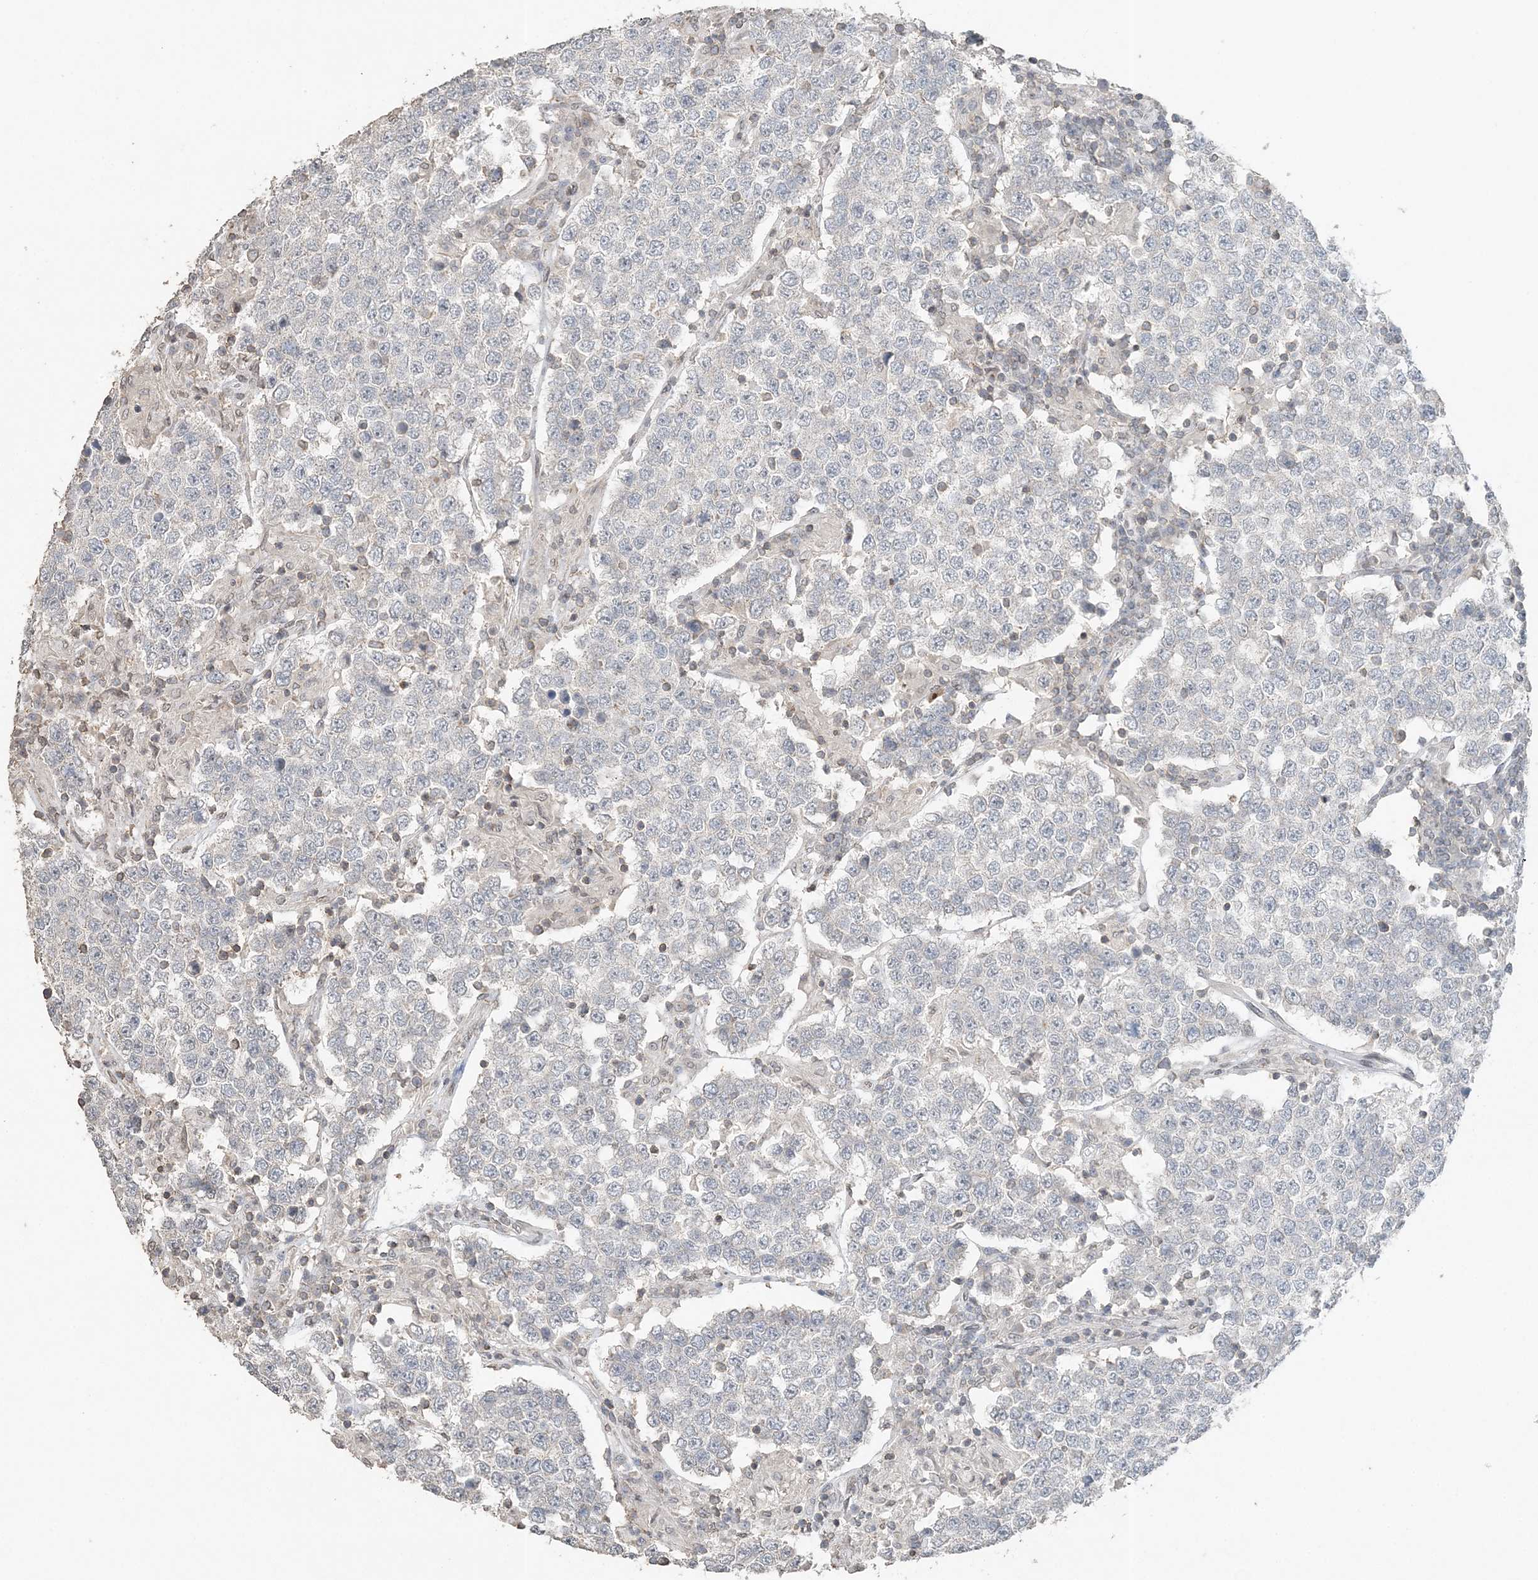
{"staining": {"intensity": "negative", "quantity": "none", "location": "none"}, "tissue": "testis cancer", "cell_type": "Tumor cells", "image_type": "cancer", "snomed": [{"axis": "morphology", "description": "Normal tissue, NOS"}, {"axis": "morphology", "description": "Urothelial carcinoma, High grade"}, {"axis": "morphology", "description": "Seminoma, NOS"}, {"axis": "morphology", "description": "Carcinoma, Embryonal, NOS"}, {"axis": "topography", "description": "Urinary bladder"}, {"axis": "topography", "description": "Testis"}], "caption": "The immunohistochemistry photomicrograph has no significant staining in tumor cells of embryonal carcinoma (testis) tissue. (Immunohistochemistry (ihc), brightfield microscopy, high magnification).", "gene": "FAM110A", "patient": {"sex": "male", "age": 41}}